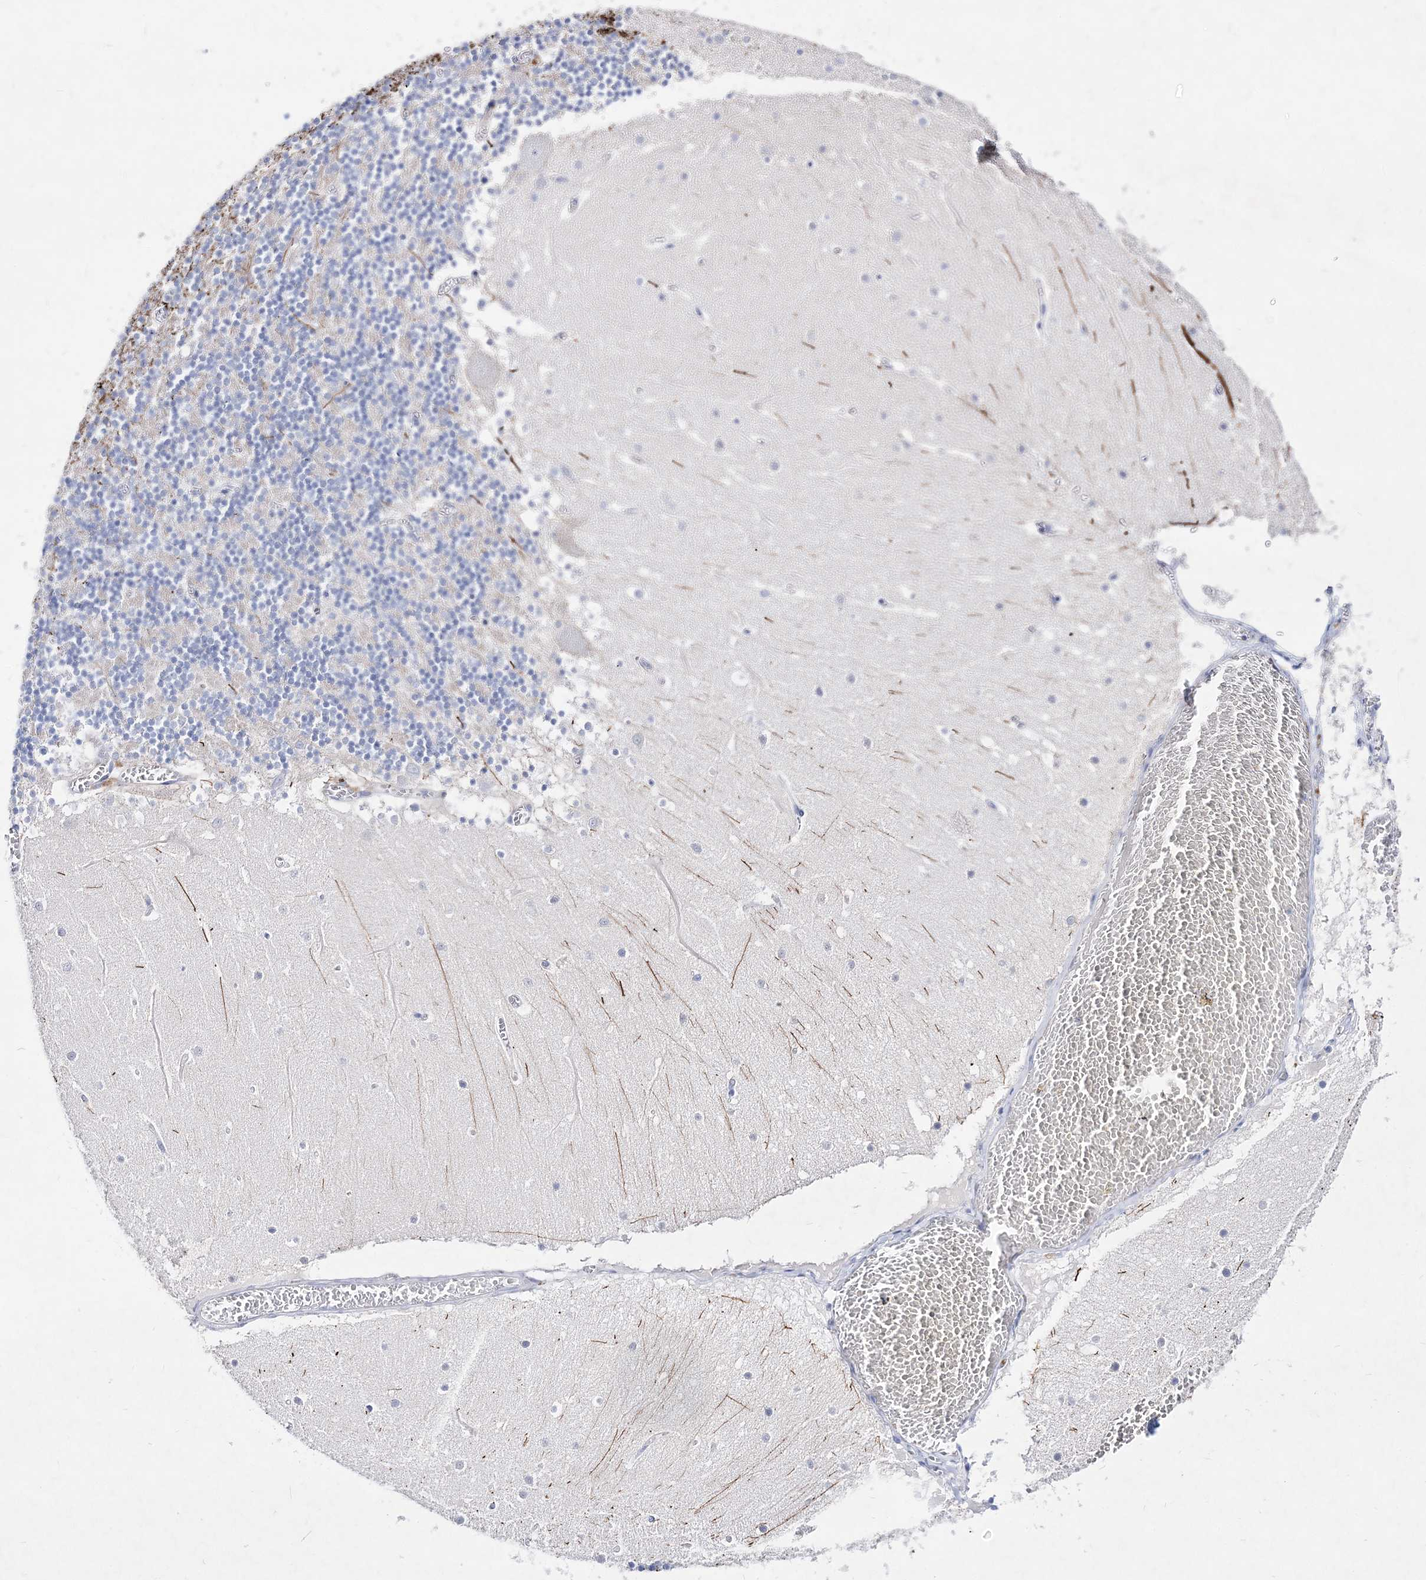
{"staining": {"intensity": "negative", "quantity": "none", "location": "none"}, "tissue": "cerebellum", "cell_type": "Cells in granular layer", "image_type": "normal", "snomed": [{"axis": "morphology", "description": "Normal tissue, NOS"}, {"axis": "topography", "description": "Cerebellum"}], "caption": "IHC histopathology image of benign human cerebellum stained for a protein (brown), which shows no staining in cells in granular layer.", "gene": "SPINK7", "patient": {"sex": "female", "age": 28}}